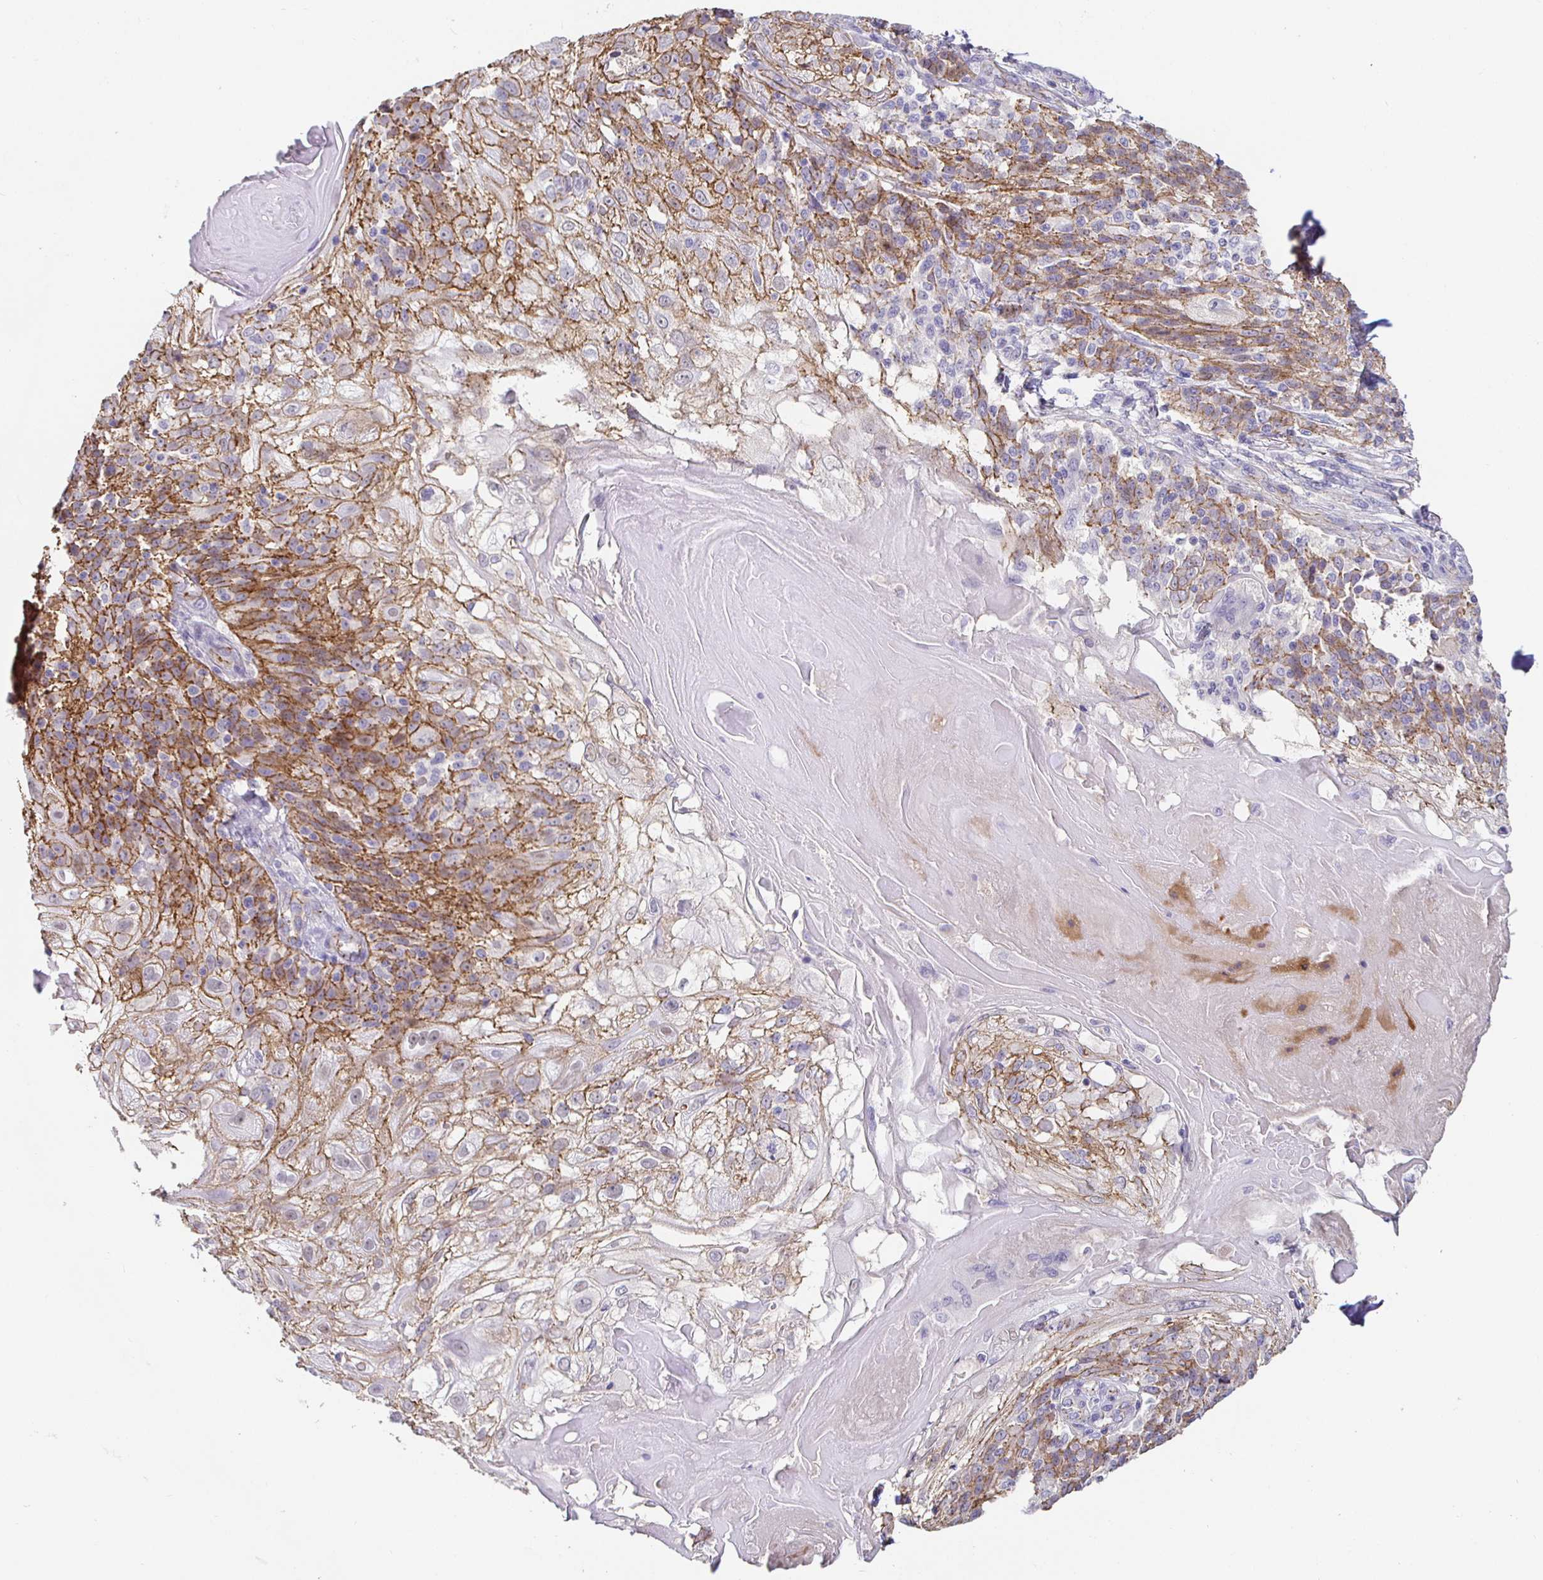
{"staining": {"intensity": "moderate", "quantity": "25%-75%", "location": "cytoplasmic/membranous"}, "tissue": "skin cancer", "cell_type": "Tumor cells", "image_type": "cancer", "snomed": [{"axis": "morphology", "description": "Normal tissue, NOS"}, {"axis": "morphology", "description": "Squamous cell carcinoma, NOS"}, {"axis": "topography", "description": "Skin"}], "caption": "Skin cancer stained with a brown dye exhibits moderate cytoplasmic/membranous positive staining in about 25%-75% of tumor cells.", "gene": "PIWIL3", "patient": {"sex": "female", "age": 83}}